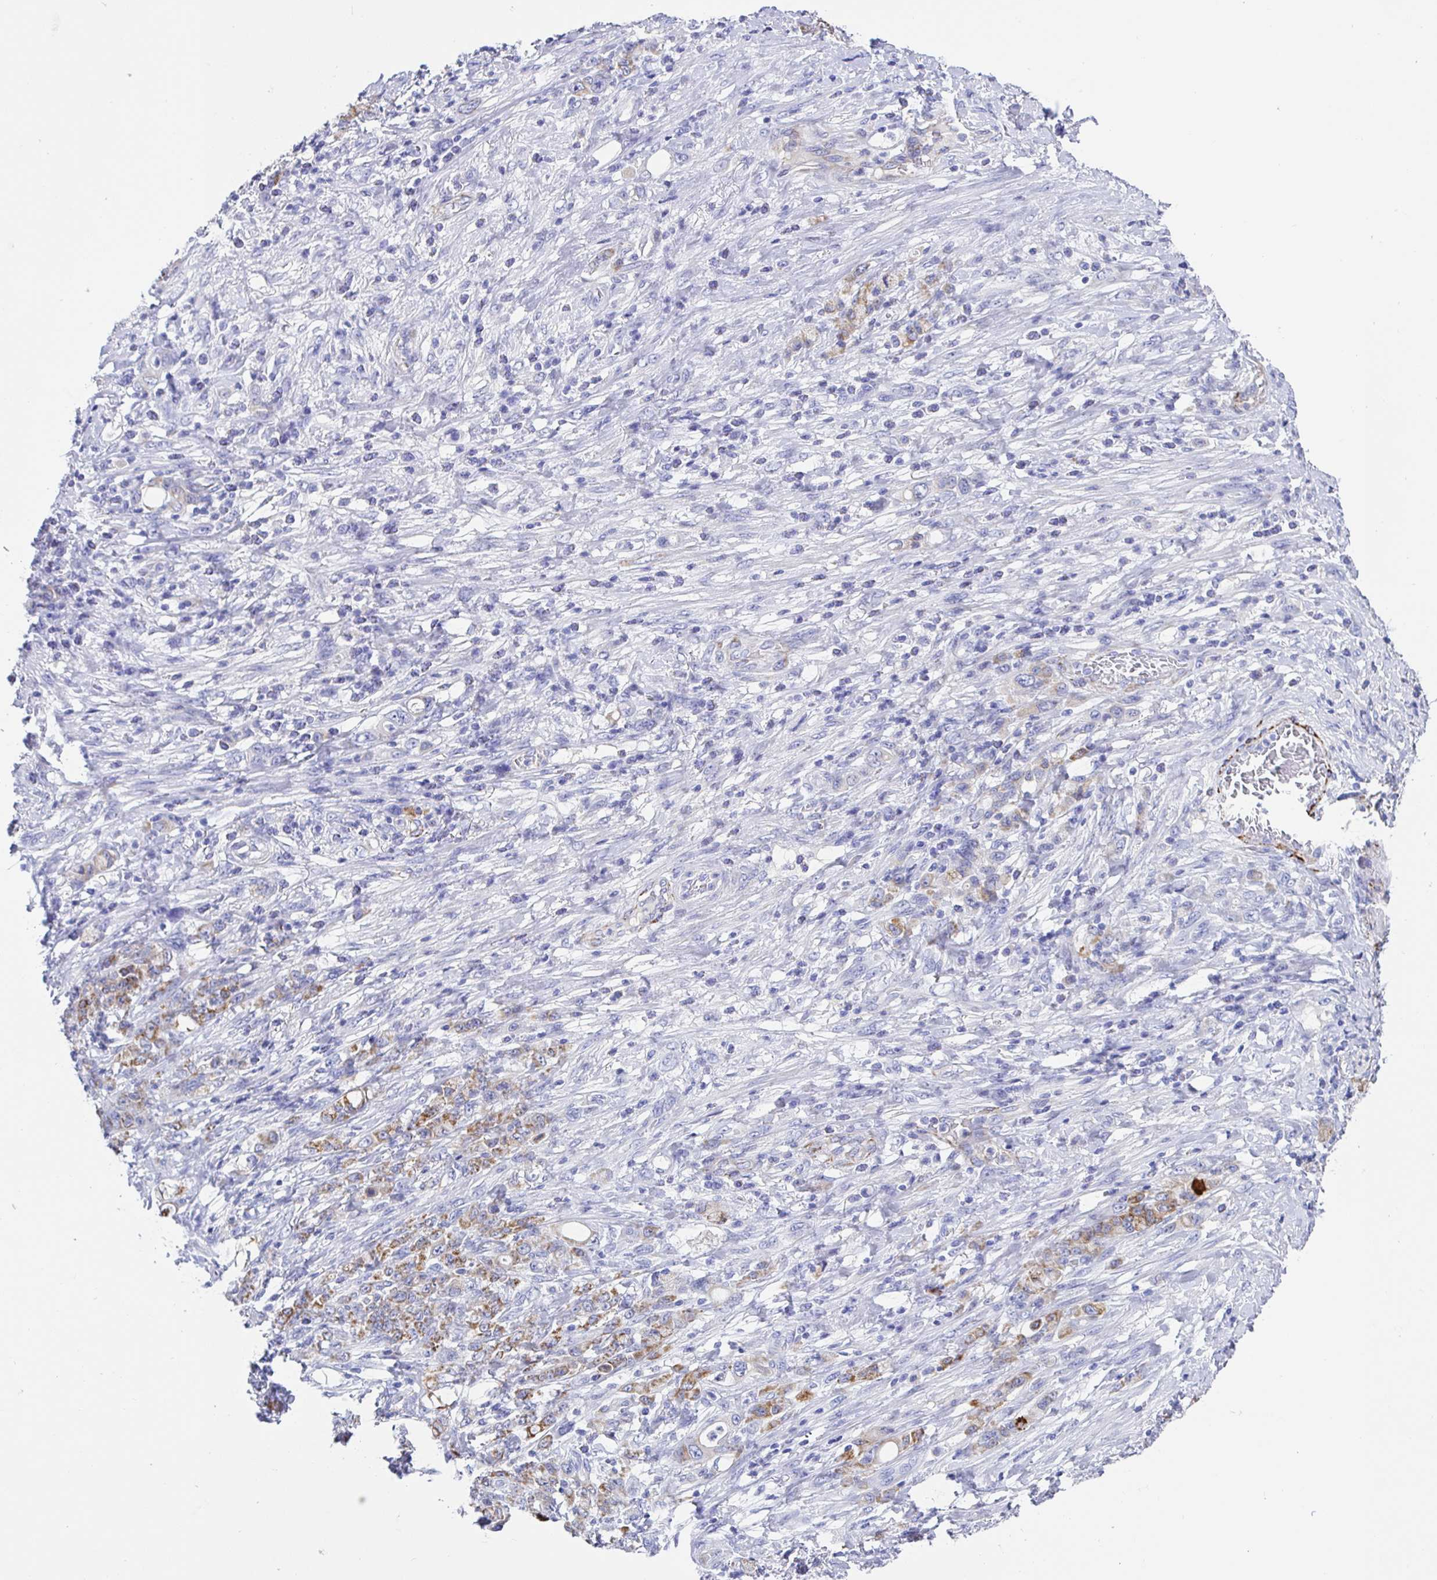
{"staining": {"intensity": "moderate", "quantity": "25%-75%", "location": "cytoplasmic/membranous"}, "tissue": "stomach cancer", "cell_type": "Tumor cells", "image_type": "cancer", "snomed": [{"axis": "morphology", "description": "Adenocarcinoma, NOS"}, {"axis": "topography", "description": "Stomach"}], "caption": "Adenocarcinoma (stomach) was stained to show a protein in brown. There is medium levels of moderate cytoplasmic/membranous expression in approximately 25%-75% of tumor cells. Immunohistochemistry stains the protein of interest in brown and the nuclei are stained blue.", "gene": "MAOA", "patient": {"sex": "female", "age": 79}}